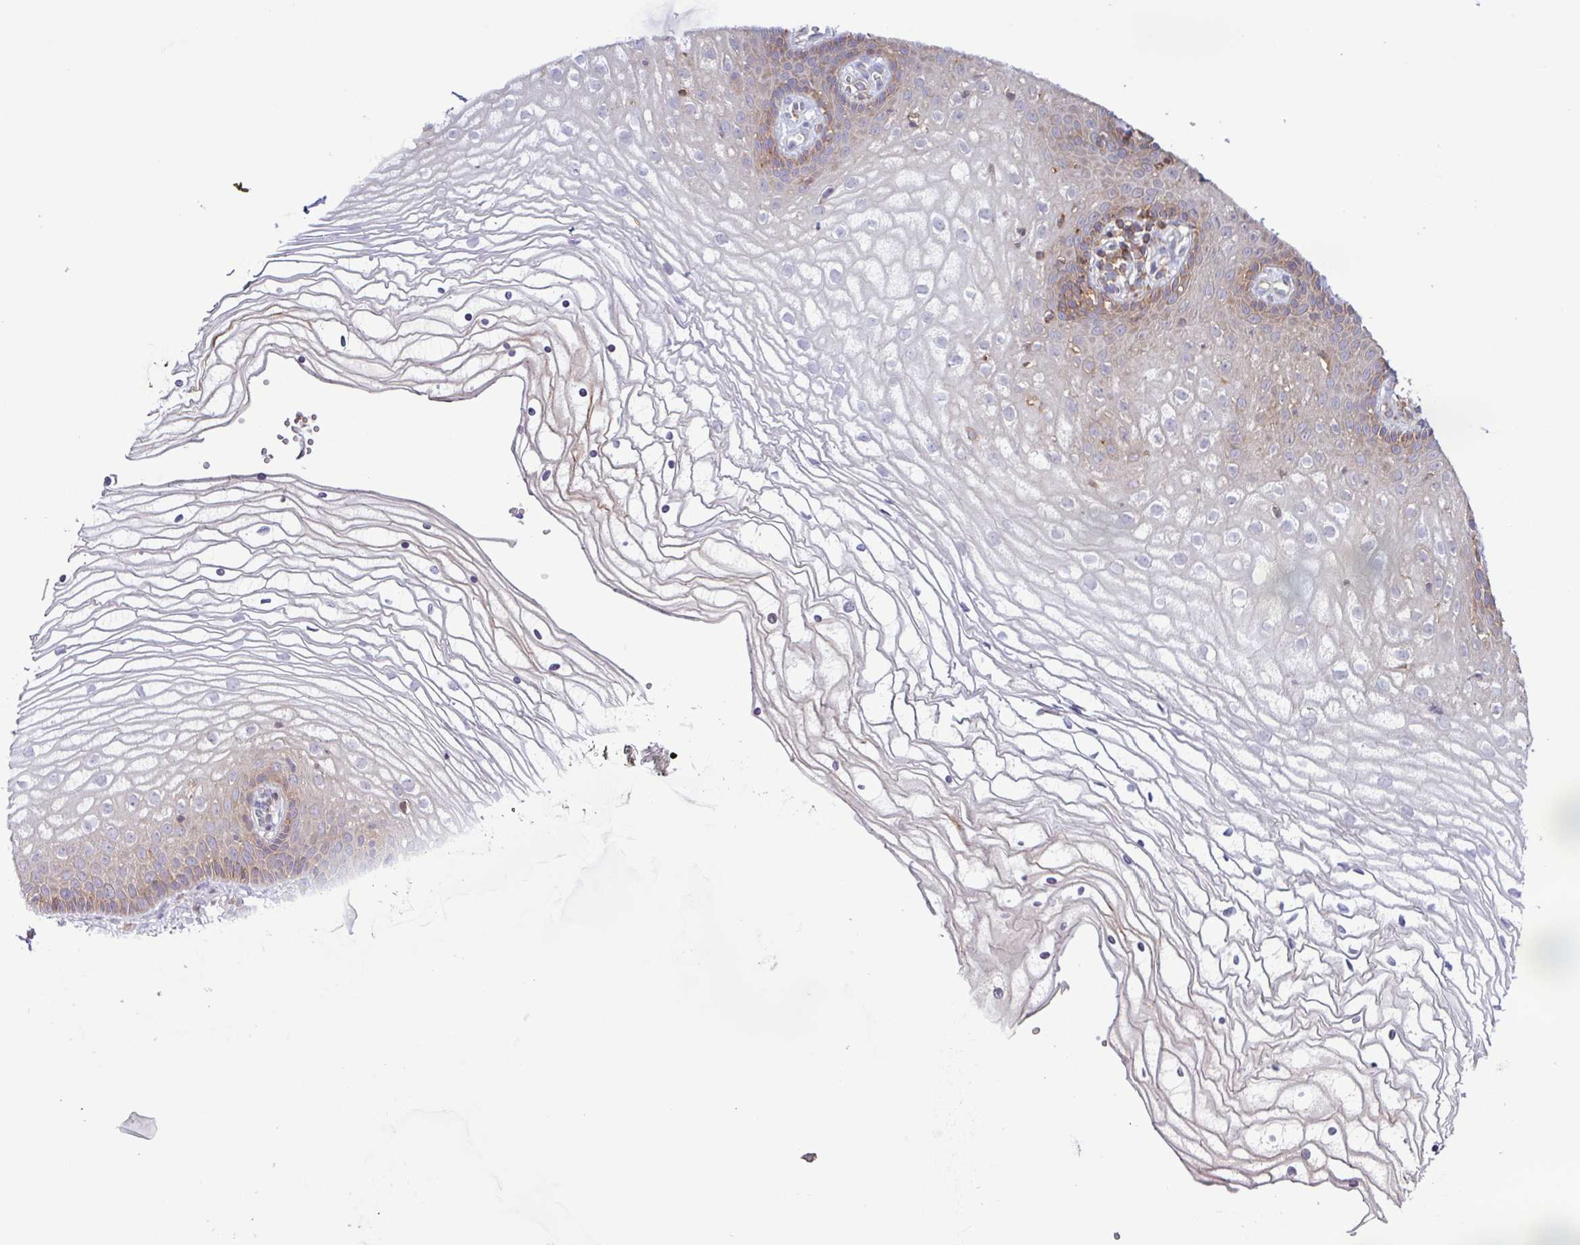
{"staining": {"intensity": "weak", "quantity": "<25%", "location": "cytoplasmic/membranous"}, "tissue": "vagina", "cell_type": "Squamous epithelial cells", "image_type": "normal", "snomed": [{"axis": "morphology", "description": "Normal tissue, NOS"}, {"axis": "topography", "description": "Vagina"}], "caption": "Immunohistochemistry (IHC) of benign vagina reveals no staining in squamous epithelial cells.", "gene": "ACTR3B", "patient": {"sex": "female", "age": 56}}